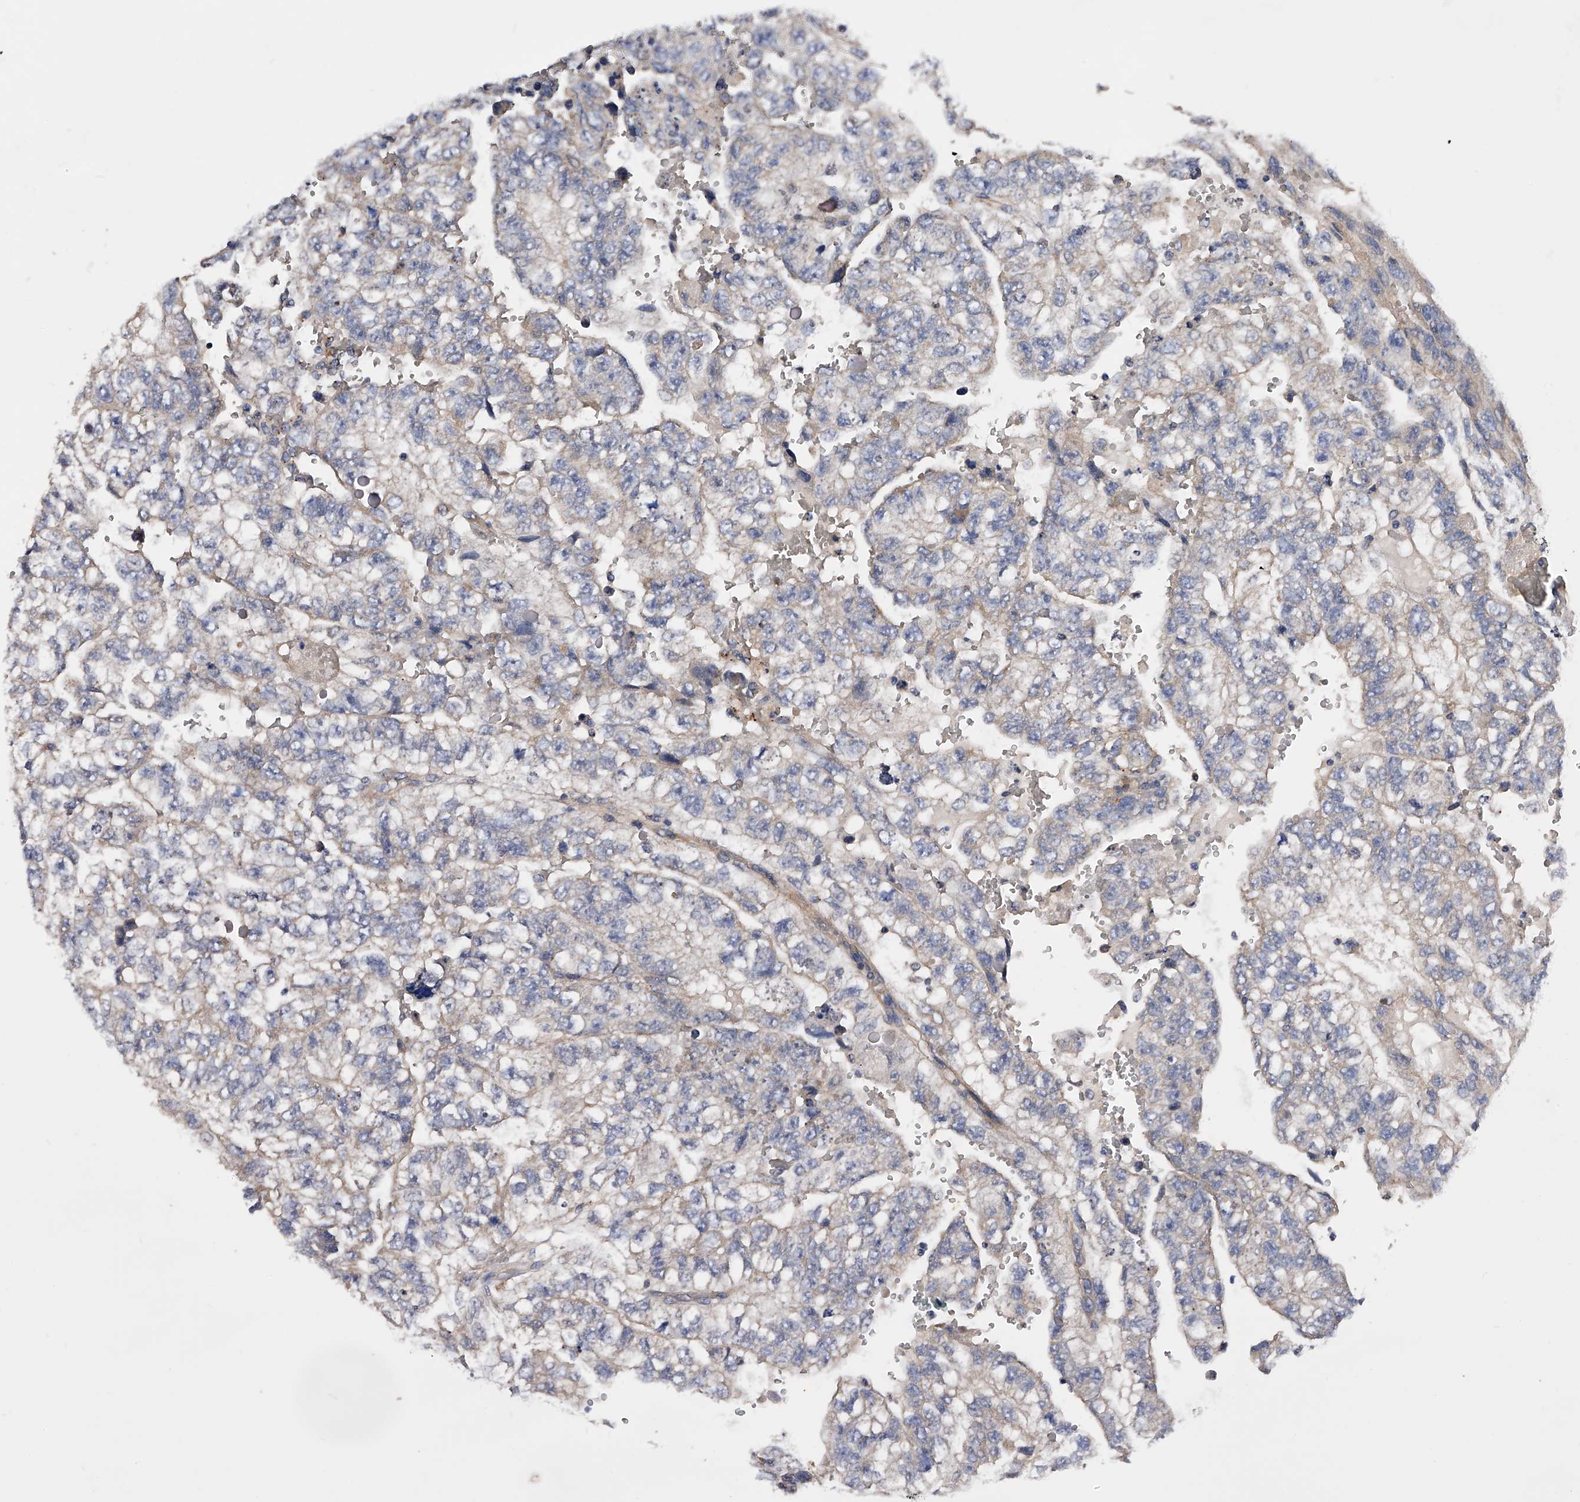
{"staining": {"intensity": "negative", "quantity": "none", "location": "none"}, "tissue": "testis cancer", "cell_type": "Tumor cells", "image_type": "cancer", "snomed": [{"axis": "morphology", "description": "Carcinoma, Embryonal, NOS"}, {"axis": "topography", "description": "Testis"}], "caption": "DAB (3,3'-diaminobenzidine) immunohistochemical staining of human testis cancer exhibits no significant expression in tumor cells.", "gene": "ARL4C", "patient": {"sex": "male", "age": 36}}